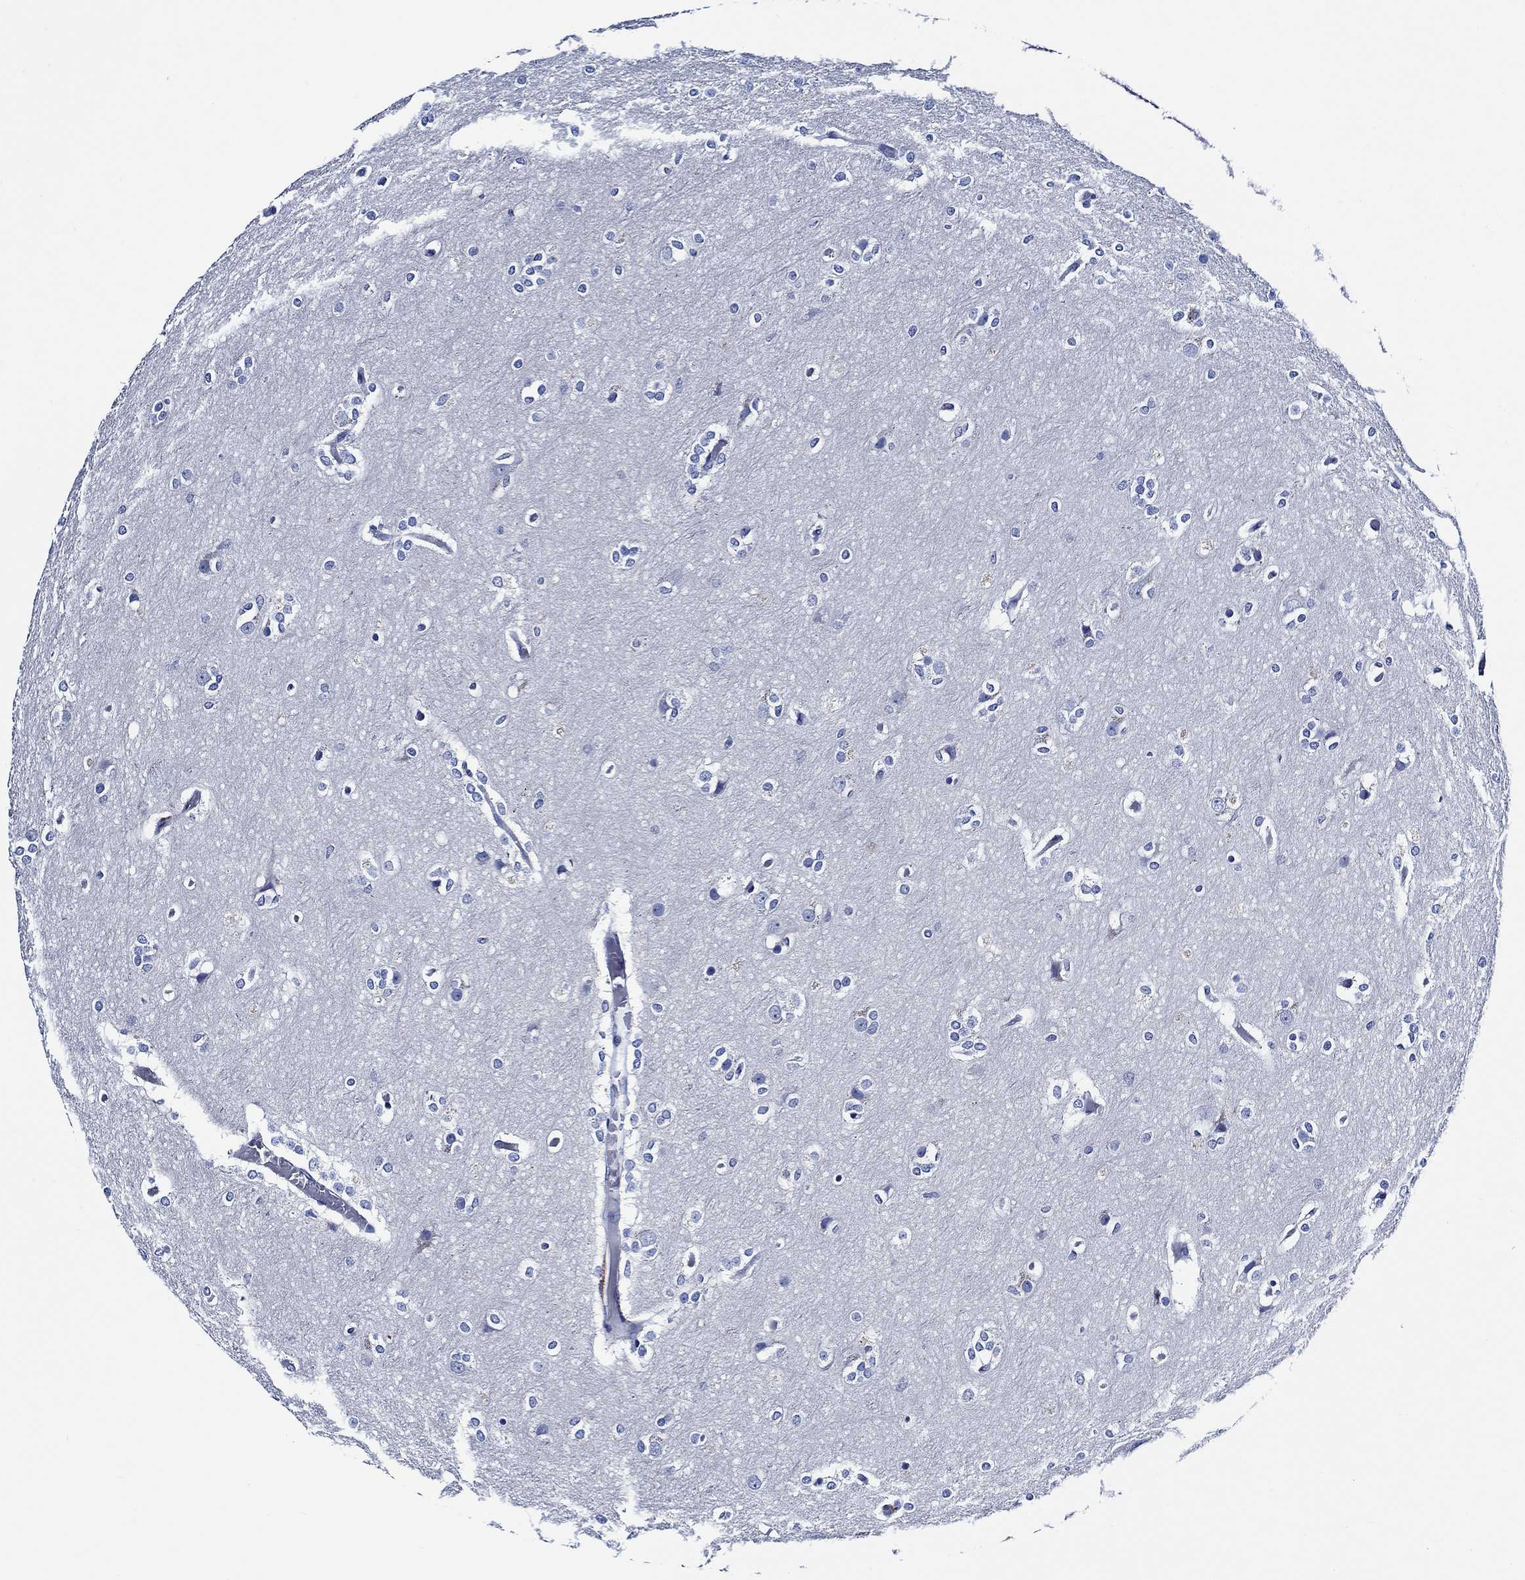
{"staining": {"intensity": "negative", "quantity": "none", "location": "none"}, "tissue": "glioma", "cell_type": "Tumor cells", "image_type": "cancer", "snomed": [{"axis": "morphology", "description": "Glioma, malignant, High grade"}, {"axis": "topography", "description": "Brain"}], "caption": "DAB immunohistochemical staining of human glioma demonstrates no significant expression in tumor cells.", "gene": "WDR62", "patient": {"sex": "female", "age": 61}}